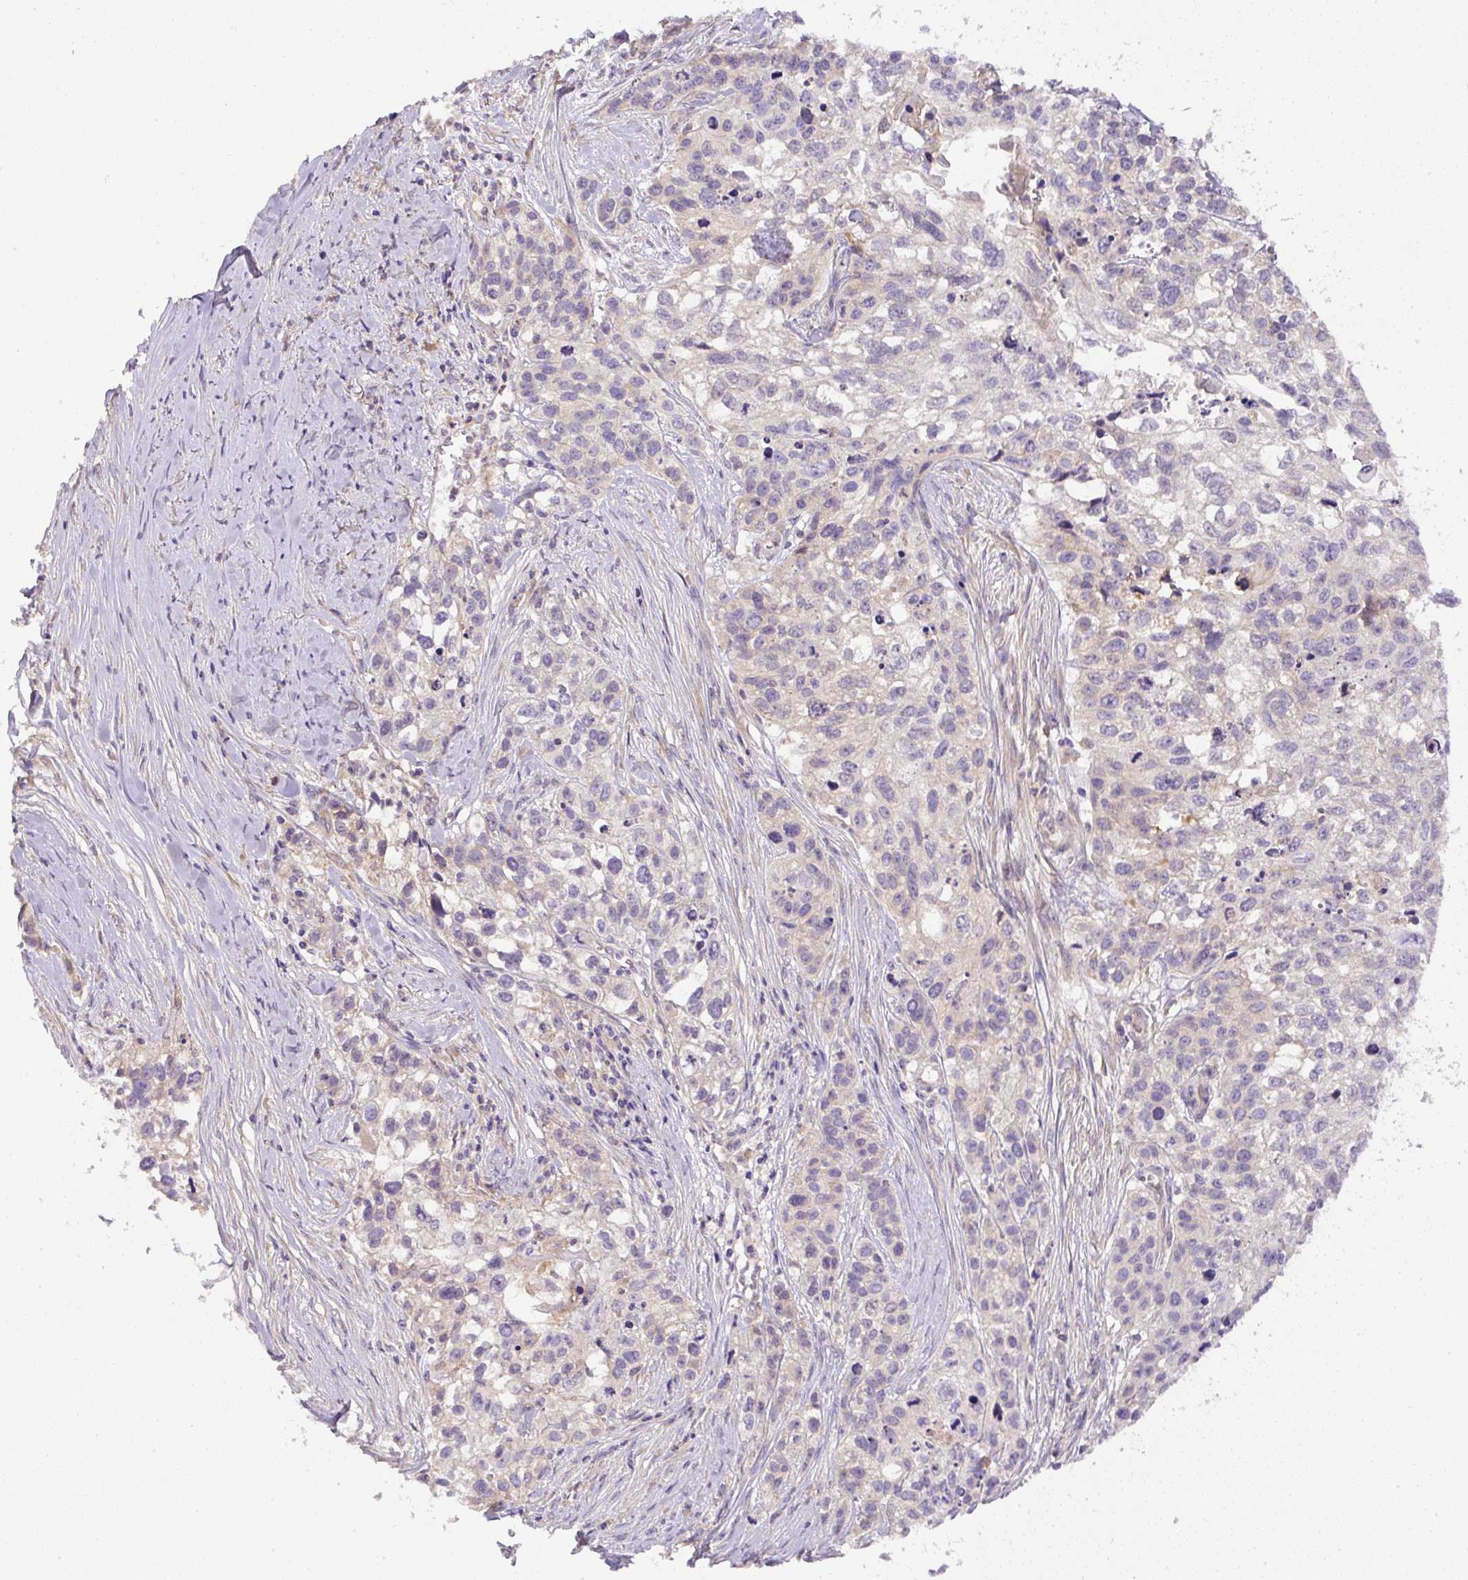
{"staining": {"intensity": "weak", "quantity": "<25%", "location": "cytoplasmic/membranous"}, "tissue": "lung cancer", "cell_type": "Tumor cells", "image_type": "cancer", "snomed": [{"axis": "morphology", "description": "Squamous cell carcinoma, NOS"}, {"axis": "topography", "description": "Lung"}], "caption": "Tumor cells show no significant positivity in lung squamous cell carcinoma.", "gene": "DAPK1", "patient": {"sex": "male", "age": 74}}